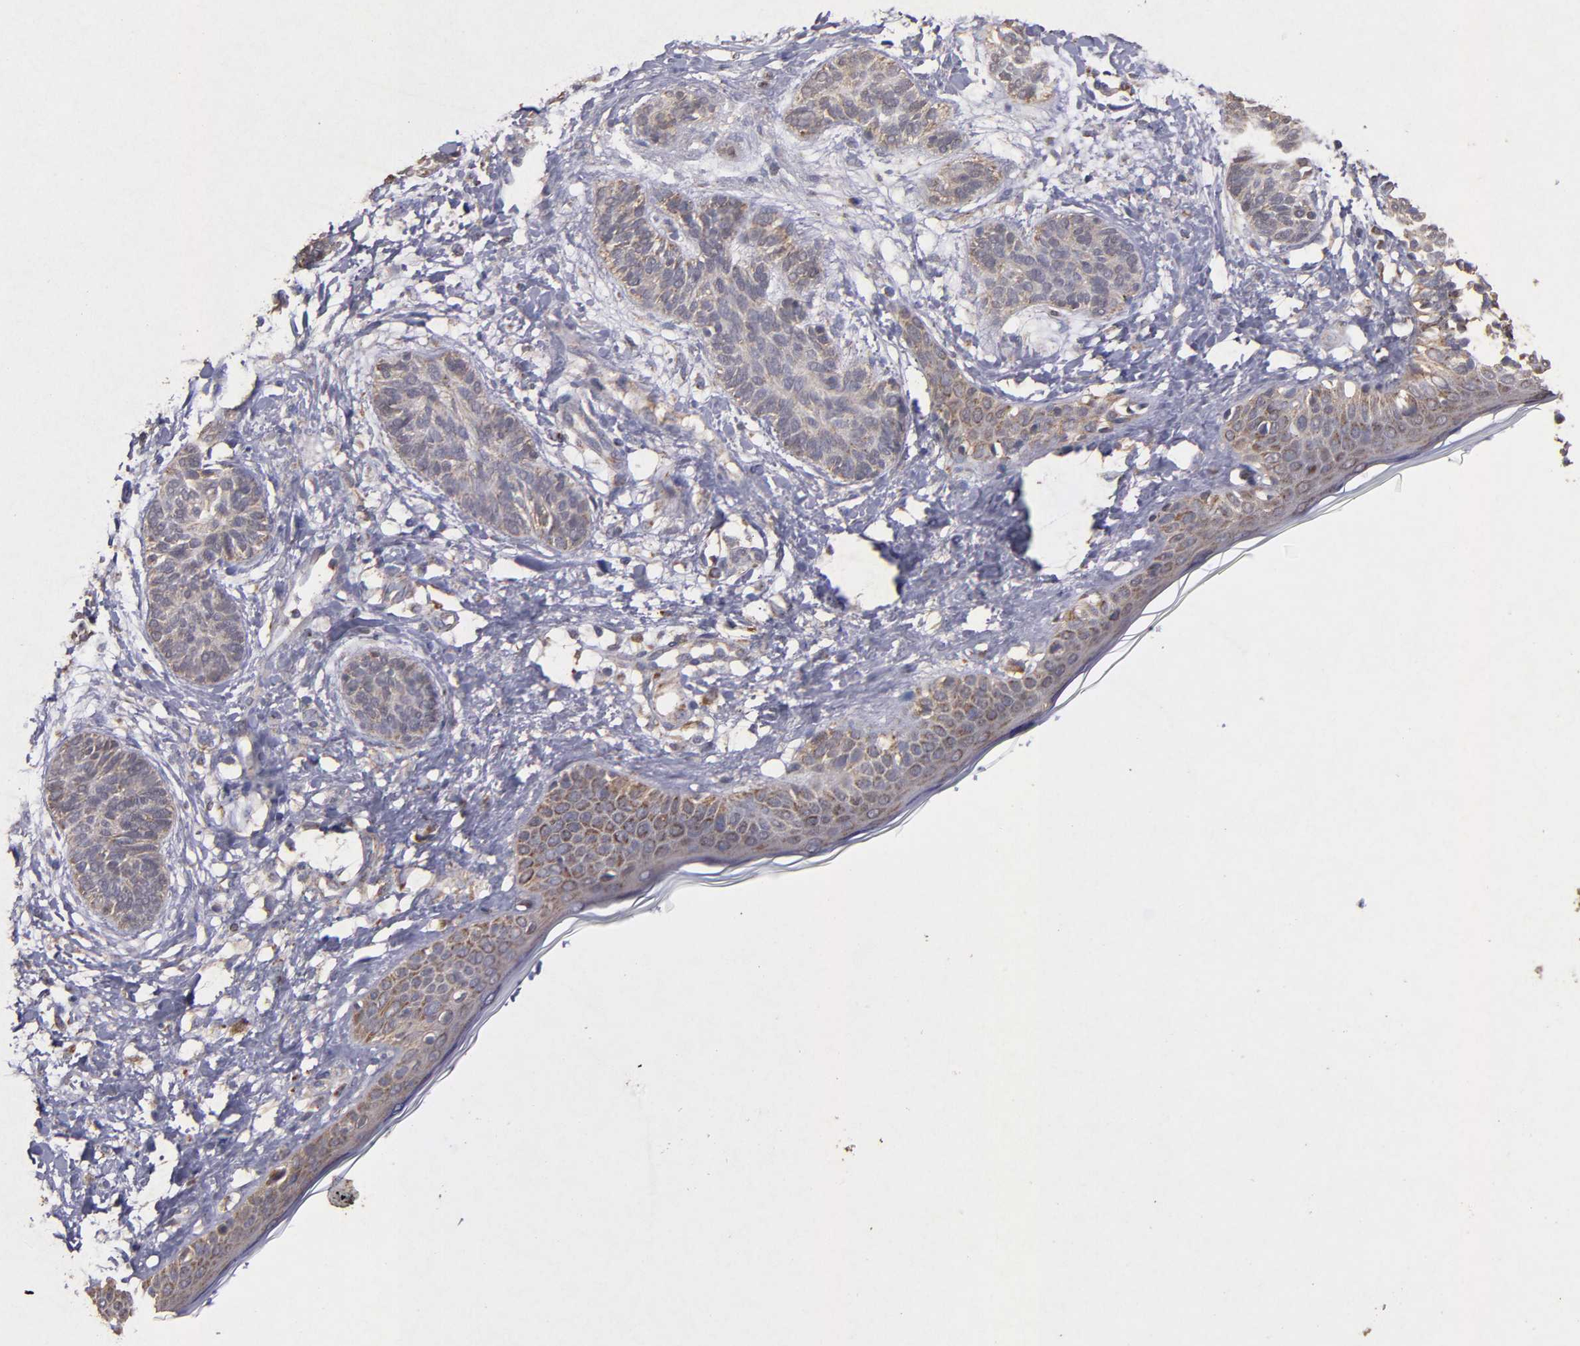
{"staining": {"intensity": "weak", "quantity": ">75%", "location": "cytoplasmic/membranous"}, "tissue": "skin cancer", "cell_type": "Tumor cells", "image_type": "cancer", "snomed": [{"axis": "morphology", "description": "Normal tissue, NOS"}, {"axis": "morphology", "description": "Basal cell carcinoma"}, {"axis": "topography", "description": "Skin"}], "caption": "The micrograph displays immunohistochemical staining of skin basal cell carcinoma. There is weak cytoplasmic/membranous expression is present in approximately >75% of tumor cells.", "gene": "TIMM9", "patient": {"sex": "male", "age": 63}}